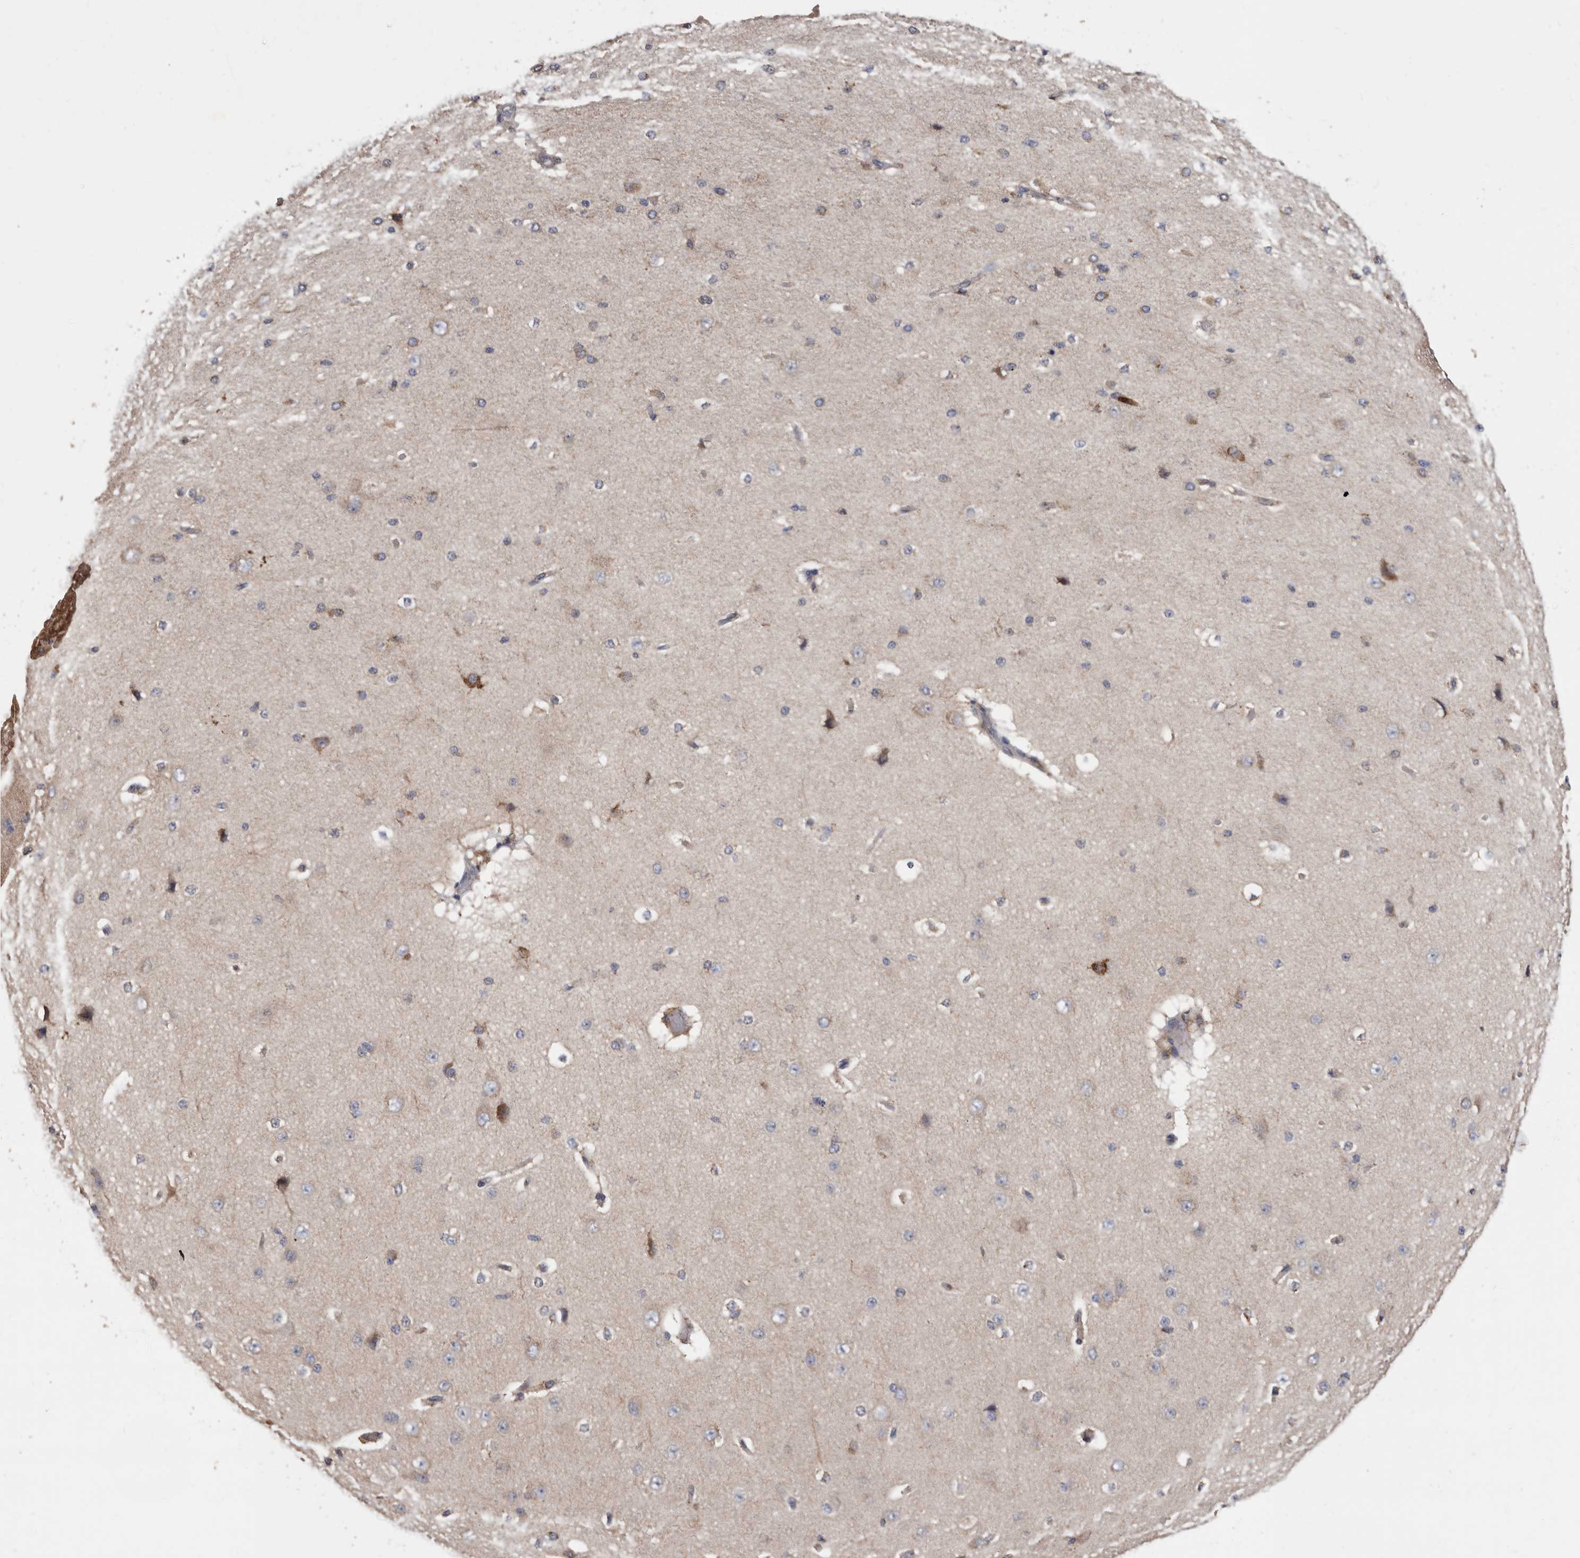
{"staining": {"intensity": "negative", "quantity": "none", "location": "none"}, "tissue": "cerebral cortex", "cell_type": "Endothelial cells", "image_type": "normal", "snomed": [{"axis": "morphology", "description": "Normal tissue, NOS"}, {"axis": "morphology", "description": "Developmental malformation"}, {"axis": "topography", "description": "Cerebral cortex"}], "caption": "An immunohistochemistry (IHC) histopathology image of normal cerebral cortex is shown. There is no staining in endothelial cells of cerebral cortex. (DAB (3,3'-diaminobenzidine) IHC, high magnification).", "gene": "CRISPLD2", "patient": {"sex": "female", "age": 30}}